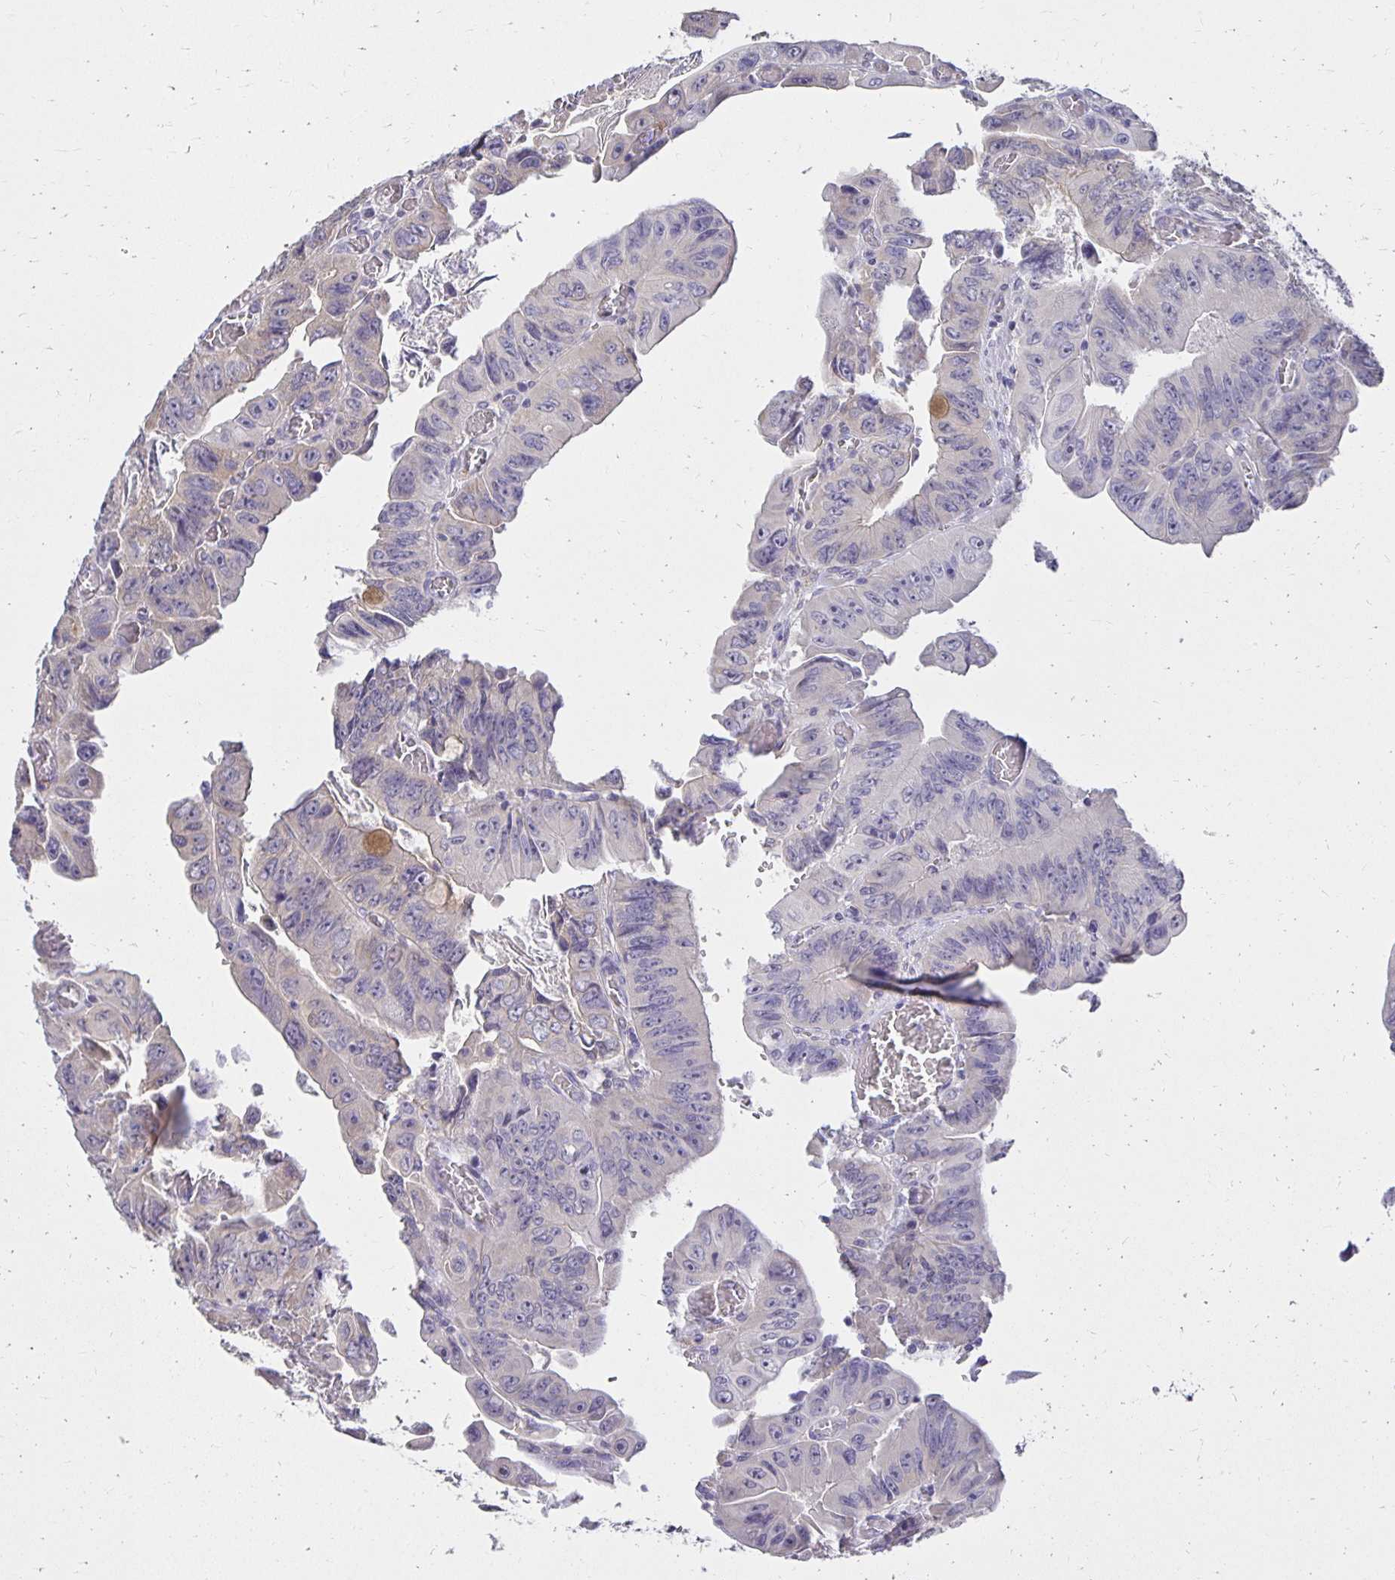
{"staining": {"intensity": "negative", "quantity": "none", "location": "none"}, "tissue": "colorectal cancer", "cell_type": "Tumor cells", "image_type": "cancer", "snomed": [{"axis": "morphology", "description": "Adenocarcinoma, NOS"}, {"axis": "topography", "description": "Colon"}], "caption": "Immunohistochemistry of human colorectal cancer (adenocarcinoma) demonstrates no expression in tumor cells.", "gene": "PNPLA3", "patient": {"sex": "female", "age": 84}}